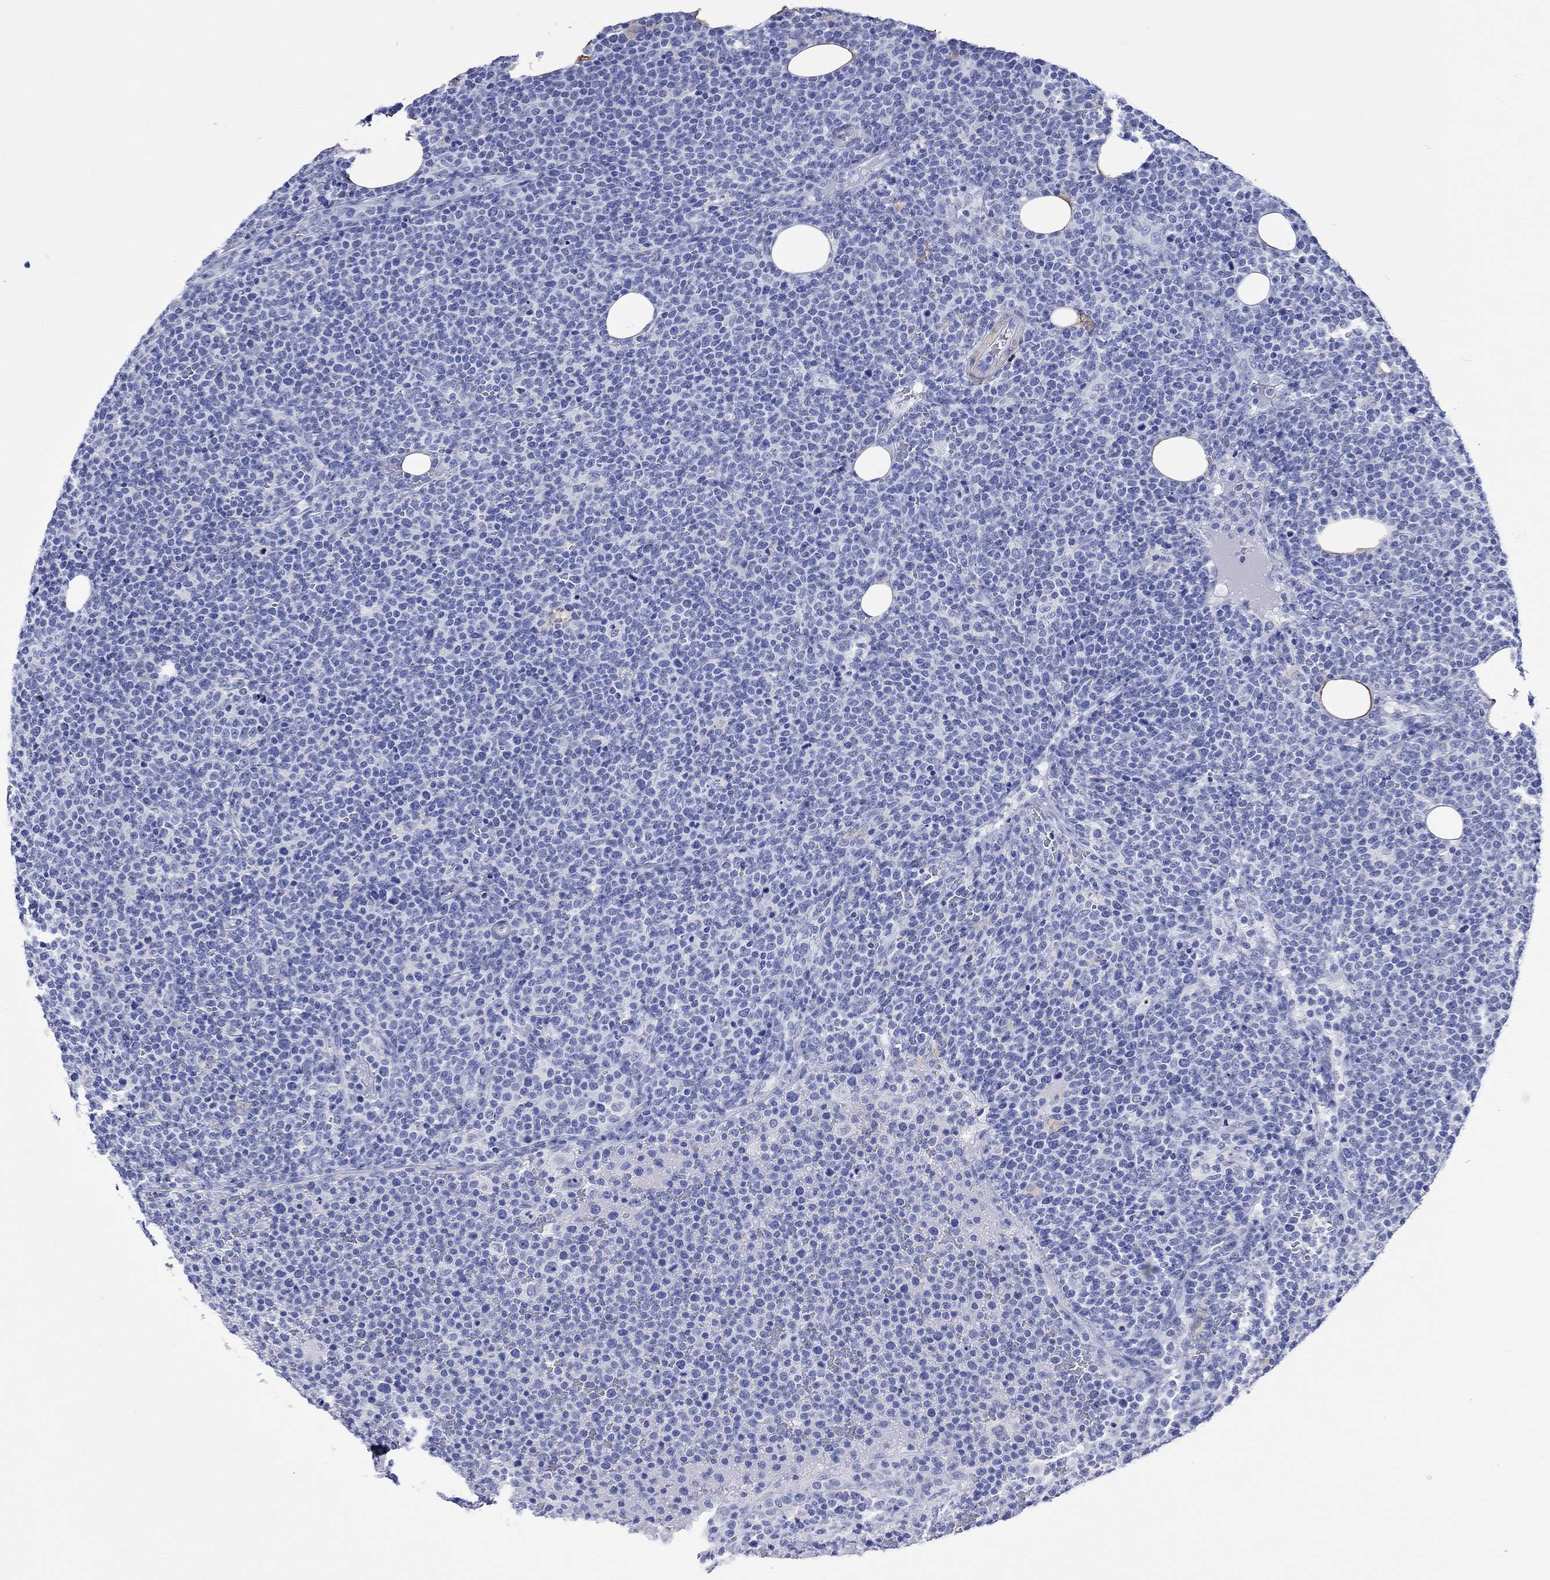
{"staining": {"intensity": "negative", "quantity": "none", "location": "none"}, "tissue": "lymphoma", "cell_type": "Tumor cells", "image_type": "cancer", "snomed": [{"axis": "morphology", "description": "Malignant lymphoma, non-Hodgkin's type, High grade"}, {"axis": "topography", "description": "Lymph node"}], "caption": "Lymphoma was stained to show a protein in brown. There is no significant expression in tumor cells.", "gene": "CRYAB", "patient": {"sex": "male", "age": 61}}